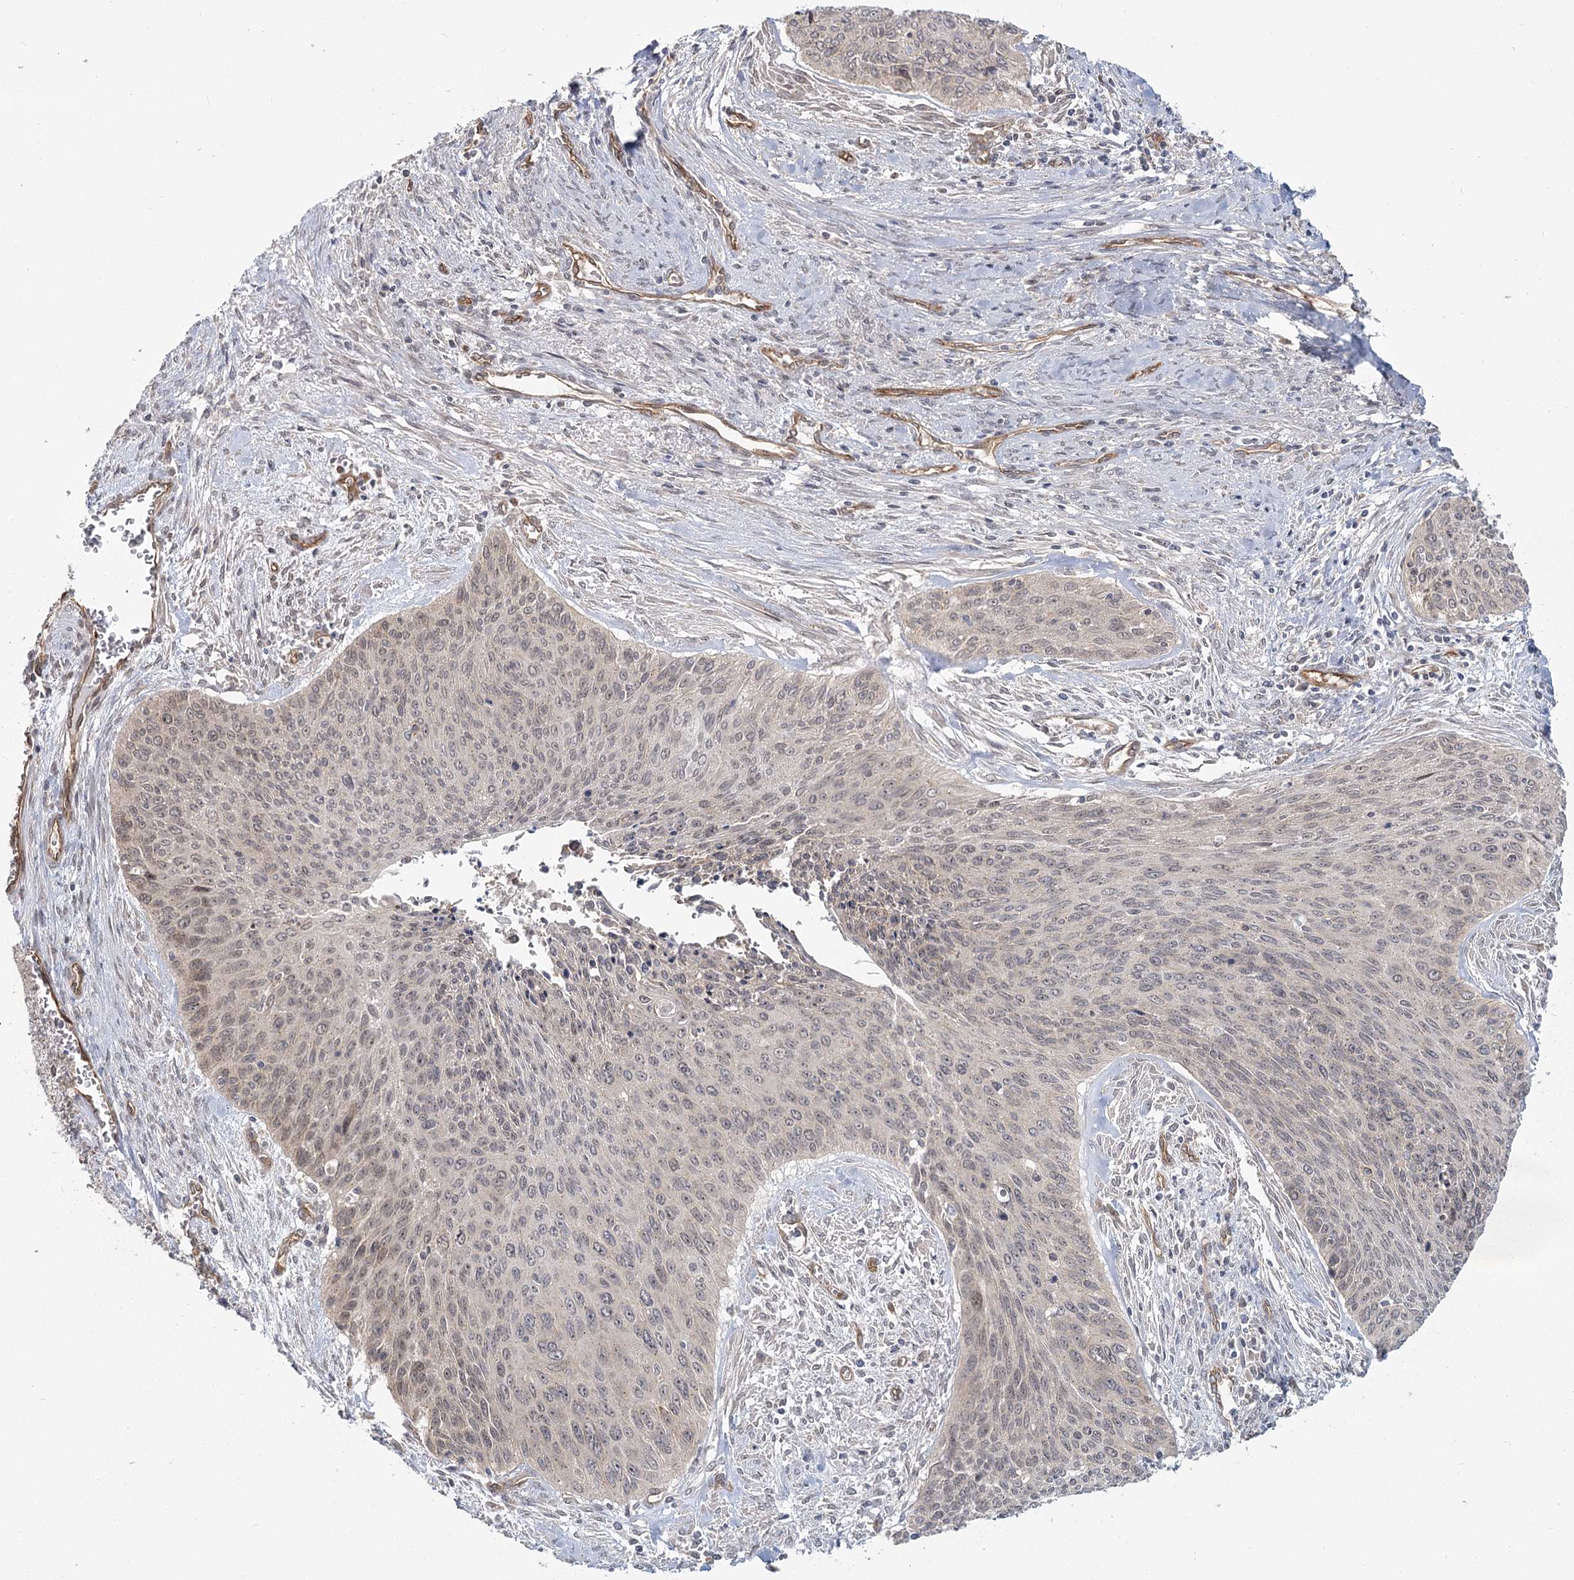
{"staining": {"intensity": "weak", "quantity": "<25%", "location": "nuclear"}, "tissue": "cervical cancer", "cell_type": "Tumor cells", "image_type": "cancer", "snomed": [{"axis": "morphology", "description": "Squamous cell carcinoma, NOS"}, {"axis": "topography", "description": "Cervix"}], "caption": "High magnification brightfield microscopy of cervical squamous cell carcinoma stained with DAB (3,3'-diaminobenzidine) (brown) and counterstained with hematoxylin (blue): tumor cells show no significant positivity. (Stains: DAB IHC with hematoxylin counter stain, Microscopy: brightfield microscopy at high magnification).", "gene": "RPP14", "patient": {"sex": "female", "age": 55}}